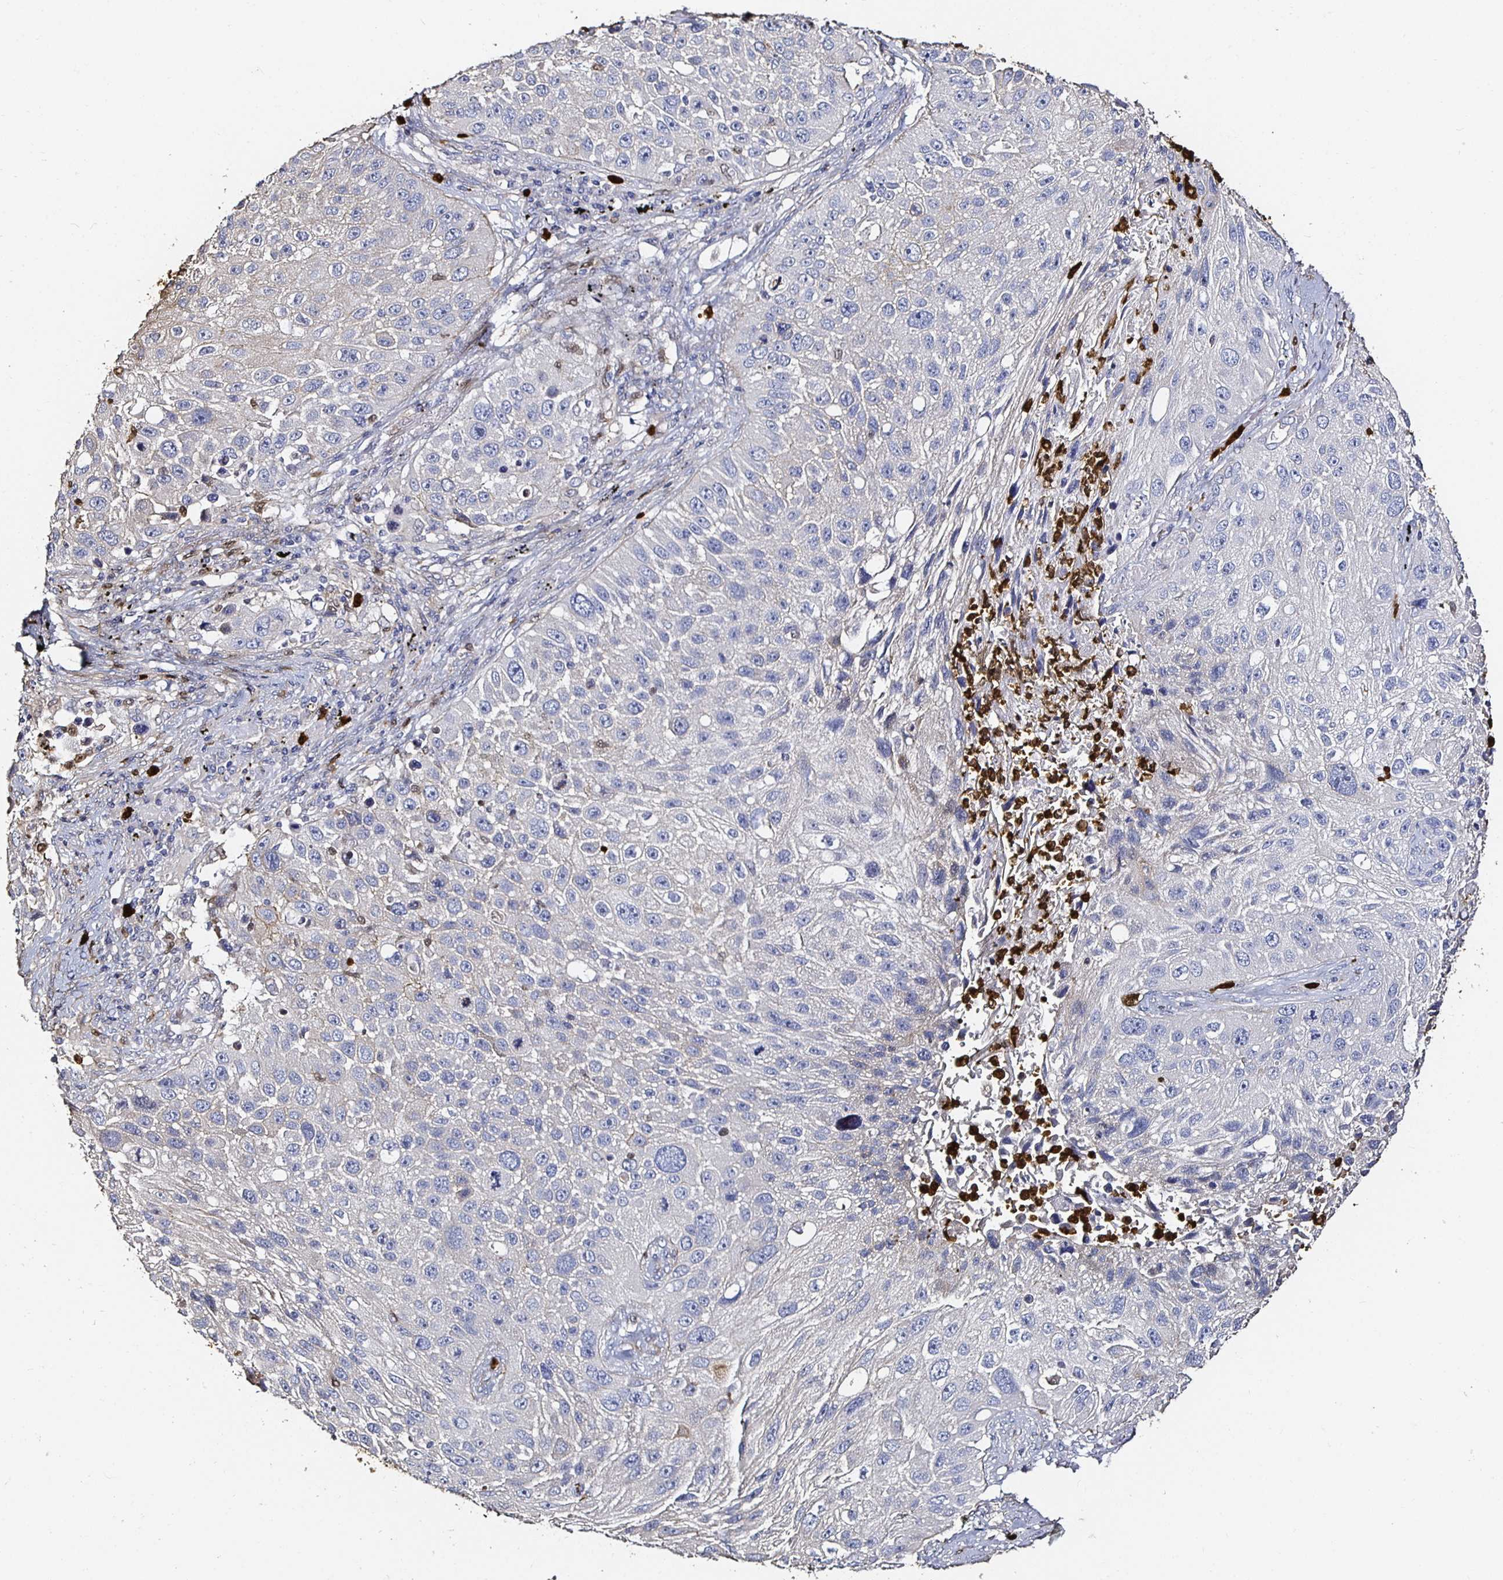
{"staining": {"intensity": "negative", "quantity": "none", "location": "none"}, "tissue": "lung cancer", "cell_type": "Tumor cells", "image_type": "cancer", "snomed": [{"axis": "morphology", "description": "Normal morphology"}, {"axis": "morphology", "description": "Squamous cell carcinoma, NOS"}, {"axis": "topography", "description": "Lymph node"}, {"axis": "topography", "description": "Lung"}], "caption": "Tumor cells show no significant expression in squamous cell carcinoma (lung). Nuclei are stained in blue.", "gene": "TLR4", "patient": {"sex": "male", "age": 67}}